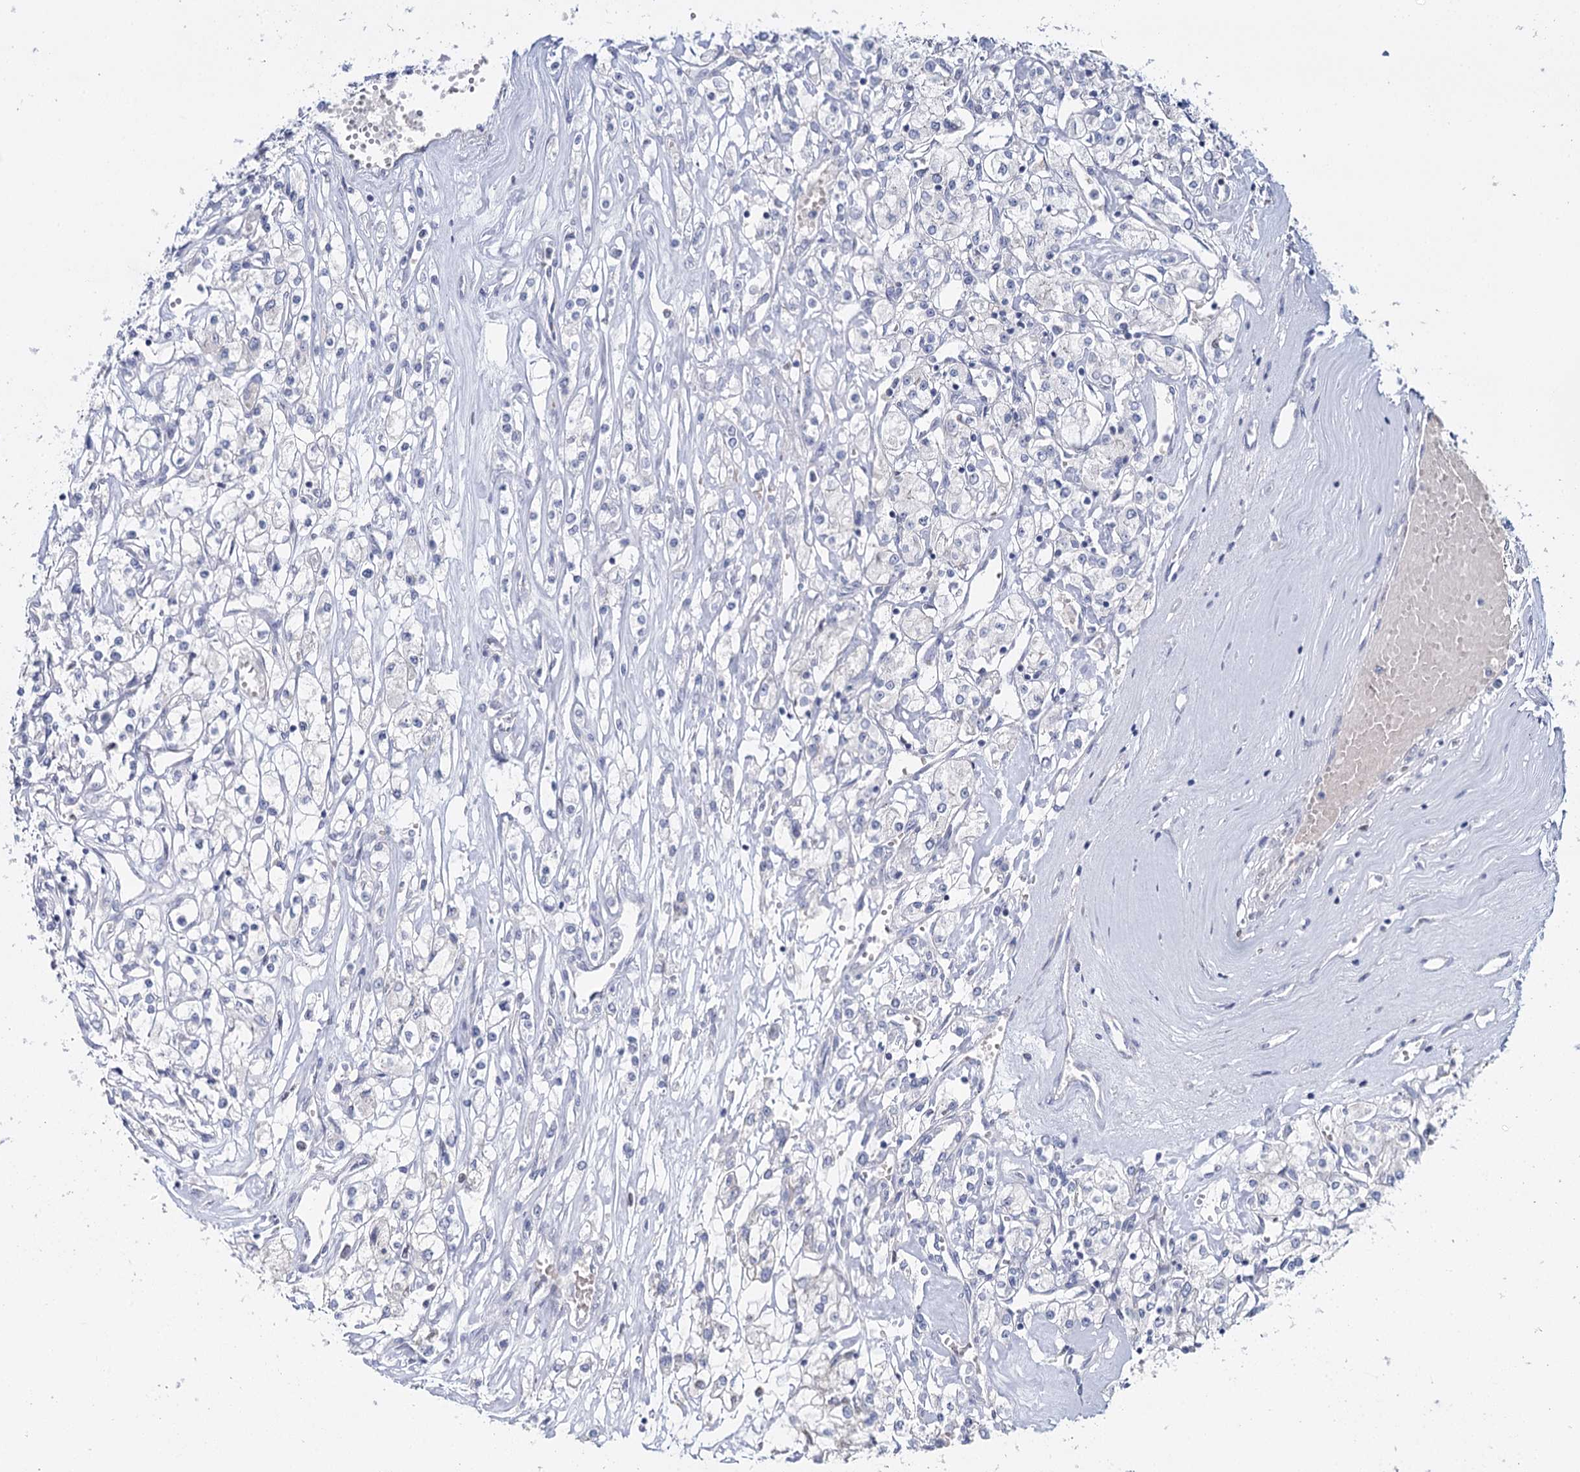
{"staining": {"intensity": "negative", "quantity": "none", "location": "none"}, "tissue": "renal cancer", "cell_type": "Tumor cells", "image_type": "cancer", "snomed": [{"axis": "morphology", "description": "Adenocarcinoma, NOS"}, {"axis": "topography", "description": "Kidney"}], "caption": "This is an immunohistochemistry (IHC) micrograph of human renal adenocarcinoma. There is no expression in tumor cells.", "gene": "IGSF3", "patient": {"sex": "female", "age": 59}}